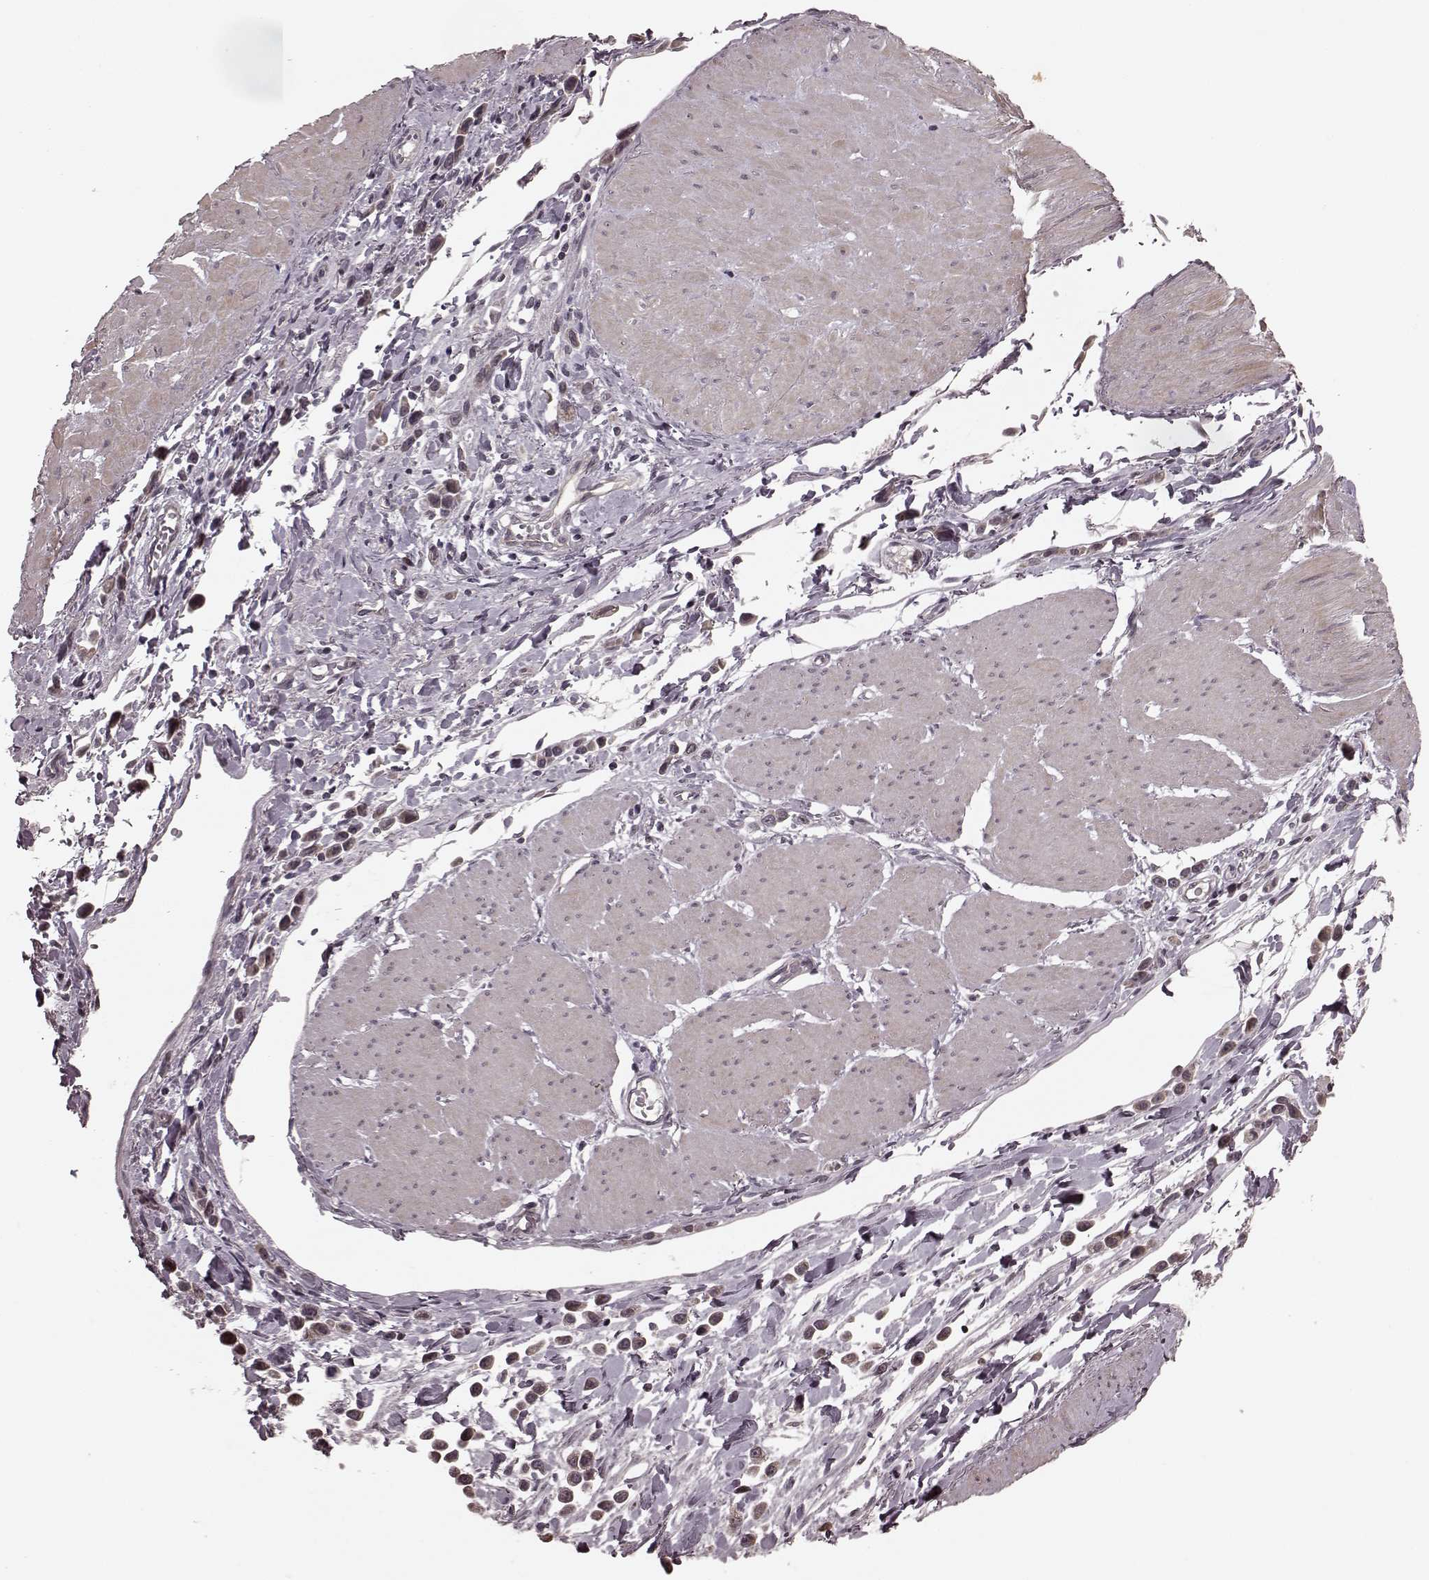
{"staining": {"intensity": "weak", "quantity": ">75%", "location": "cytoplasmic/membranous"}, "tissue": "stomach cancer", "cell_type": "Tumor cells", "image_type": "cancer", "snomed": [{"axis": "morphology", "description": "Adenocarcinoma, NOS"}, {"axis": "topography", "description": "Stomach"}], "caption": "A histopathology image of stomach cancer stained for a protein exhibits weak cytoplasmic/membranous brown staining in tumor cells. (DAB (3,3'-diaminobenzidine) IHC, brown staining for protein, blue staining for nuclei).", "gene": "PLCB4", "patient": {"sex": "male", "age": 47}}